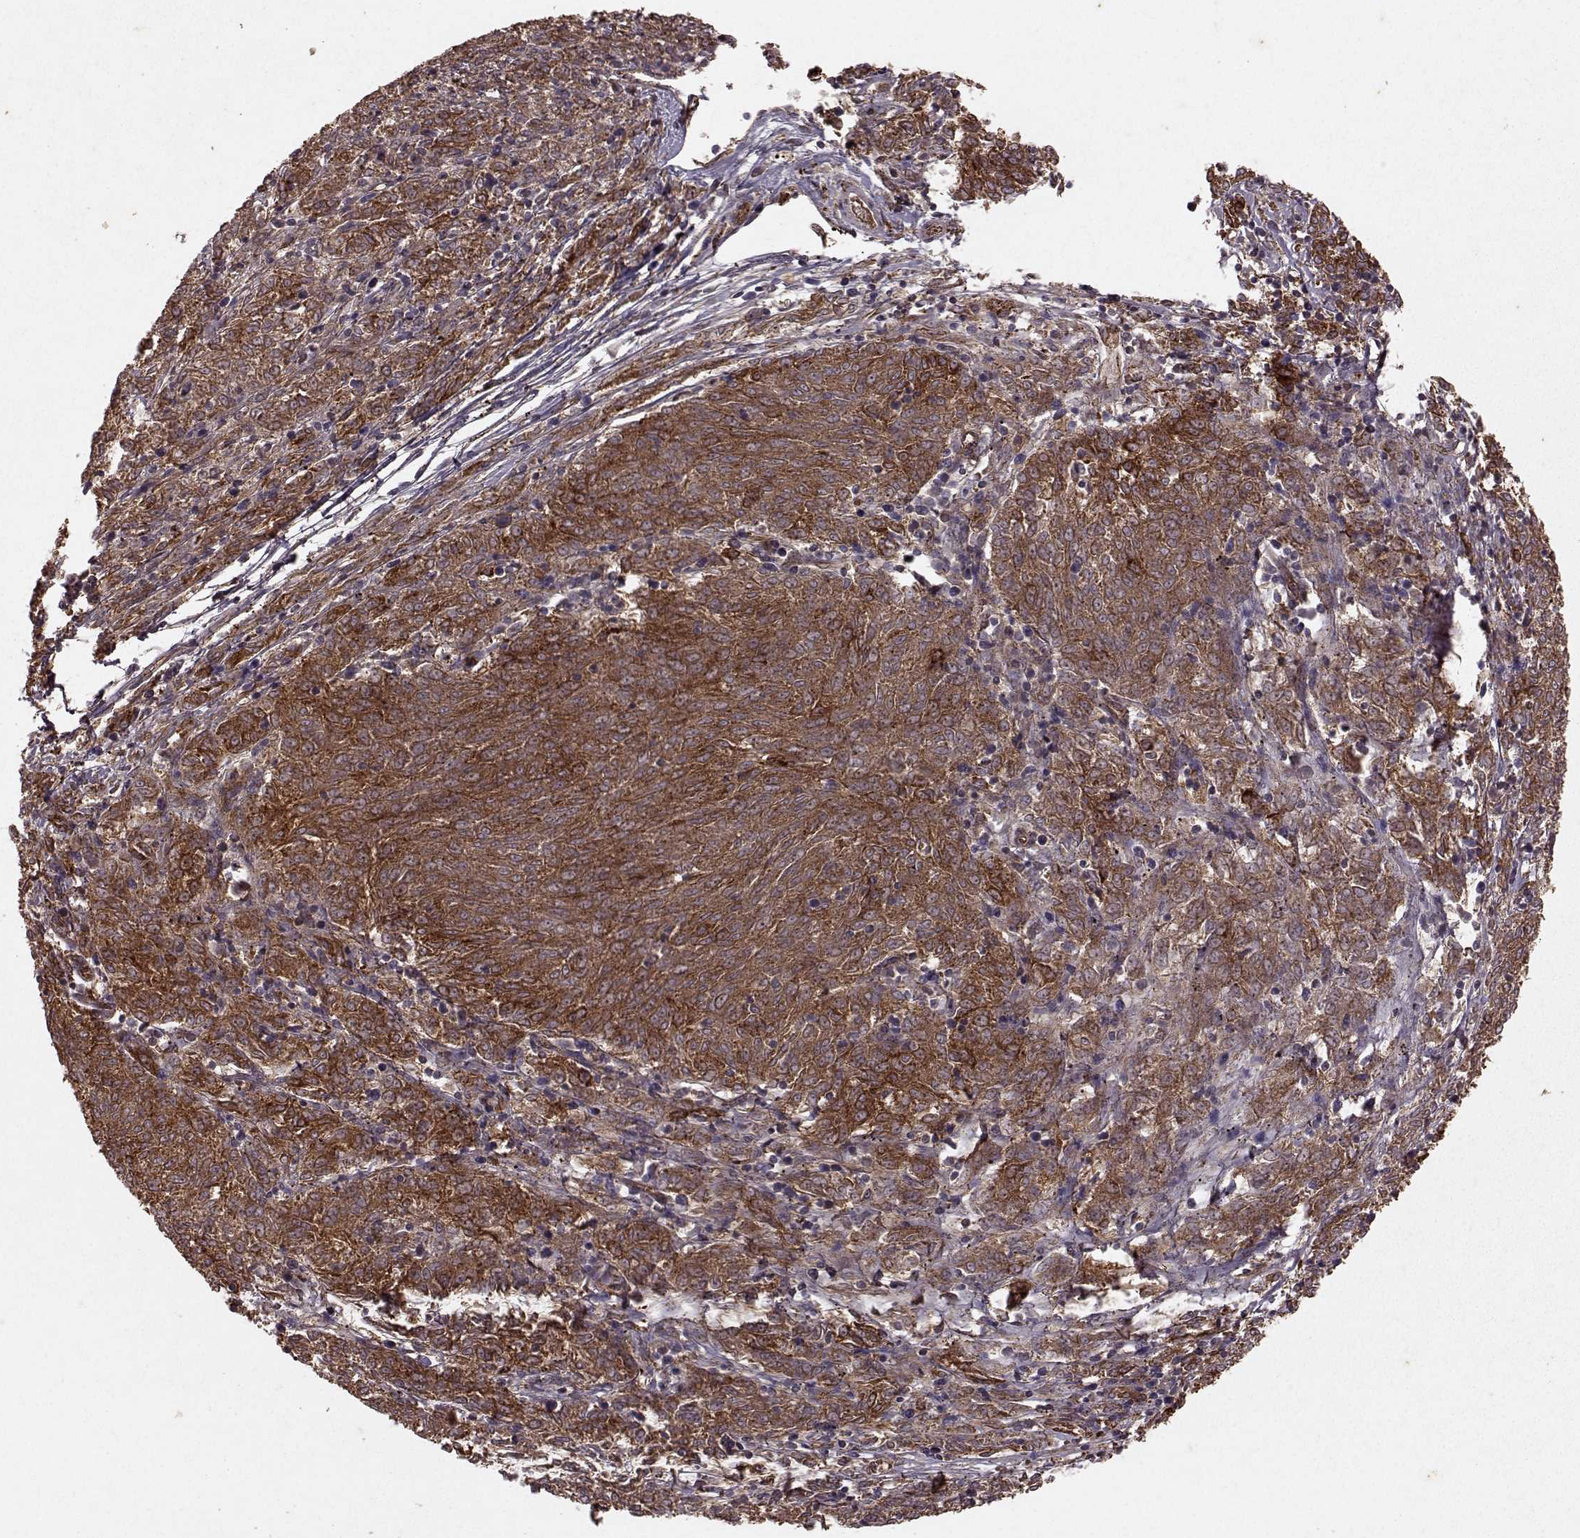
{"staining": {"intensity": "strong", "quantity": ">75%", "location": "cytoplasmic/membranous"}, "tissue": "melanoma", "cell_type": "Tumor cells", "image_type": "cancer", "snomed": [{"axis": "morphology", "description": "Malignant melanoma, NOS"}, {"axis": "topography", "description": "Skin"}], "caption": "Human malignant melanoma stained for a protein (brown) exhibits strong cytoplasmic/membranous positive positivity in approximately >75% of tumor cells.", "gene": "FXN", "patient": {"sex": "female", "age": 72}}